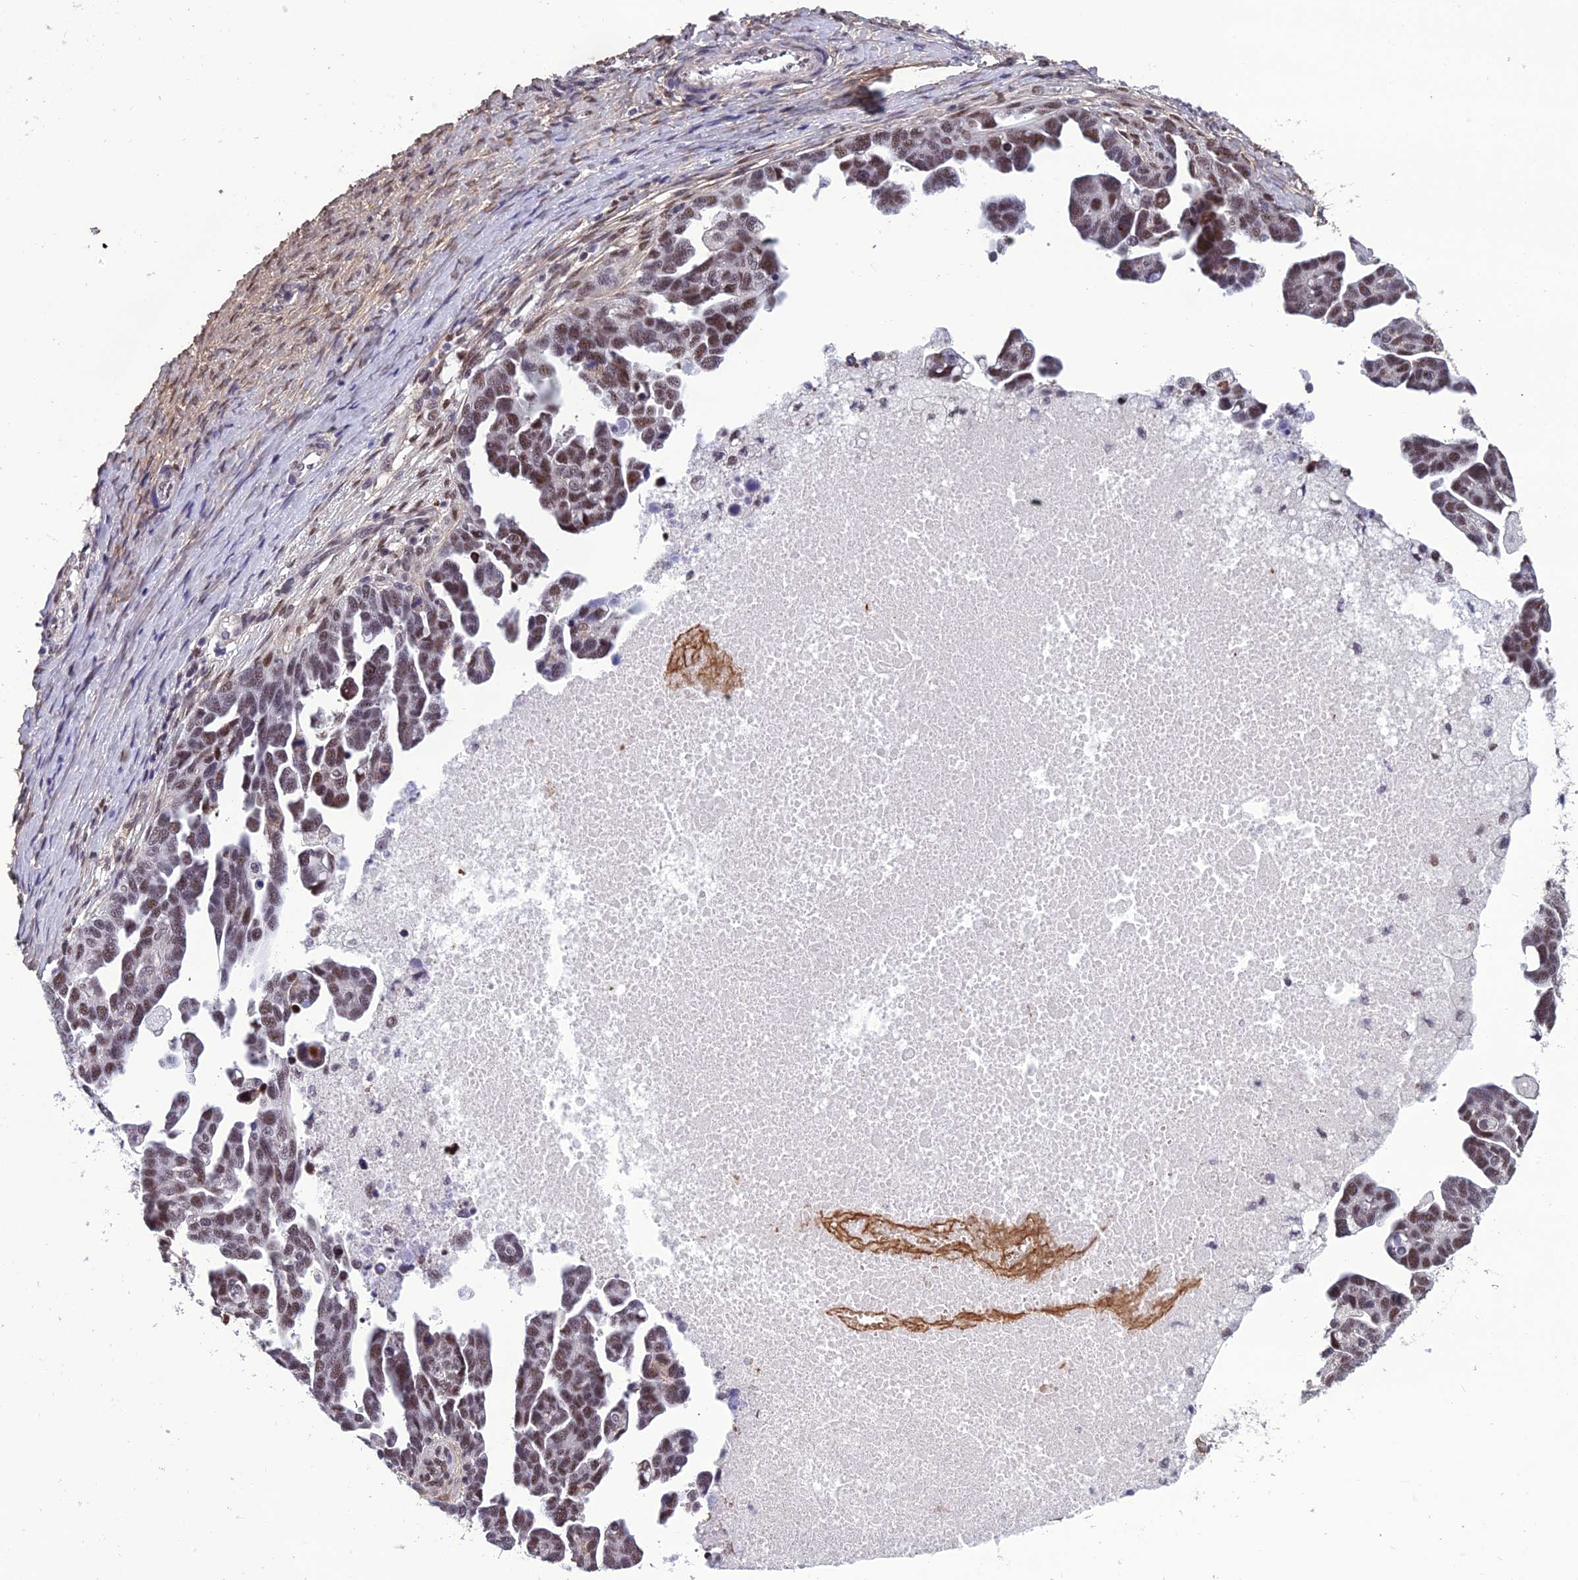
{"staining": {"intensity": "moderate", "quantity": ">75%", "location": "nuclear"}, "tissue": "ovarian cancer", "cell_type": "Tumor cells", "image_type": "cancer", "snomed": [{"axis": "morphology", "description": "Cystadenocarcinoma, serous, NOS"}, {"axis": "topography", "description": "Ovary"}], "caption": "Protein analysis of serous cystadenocarcinoma (ovarian) tissue shows moderate nuclear staining in about >75% of tumor cells. Using DAB (3,3'-diaminobenzidine) (brown) and hematoxylin (blue) stains, captured at high magnification using brightfield microscopy.", "gene": "RSRC1", "patient": {"sex": "female", "age": 54}}